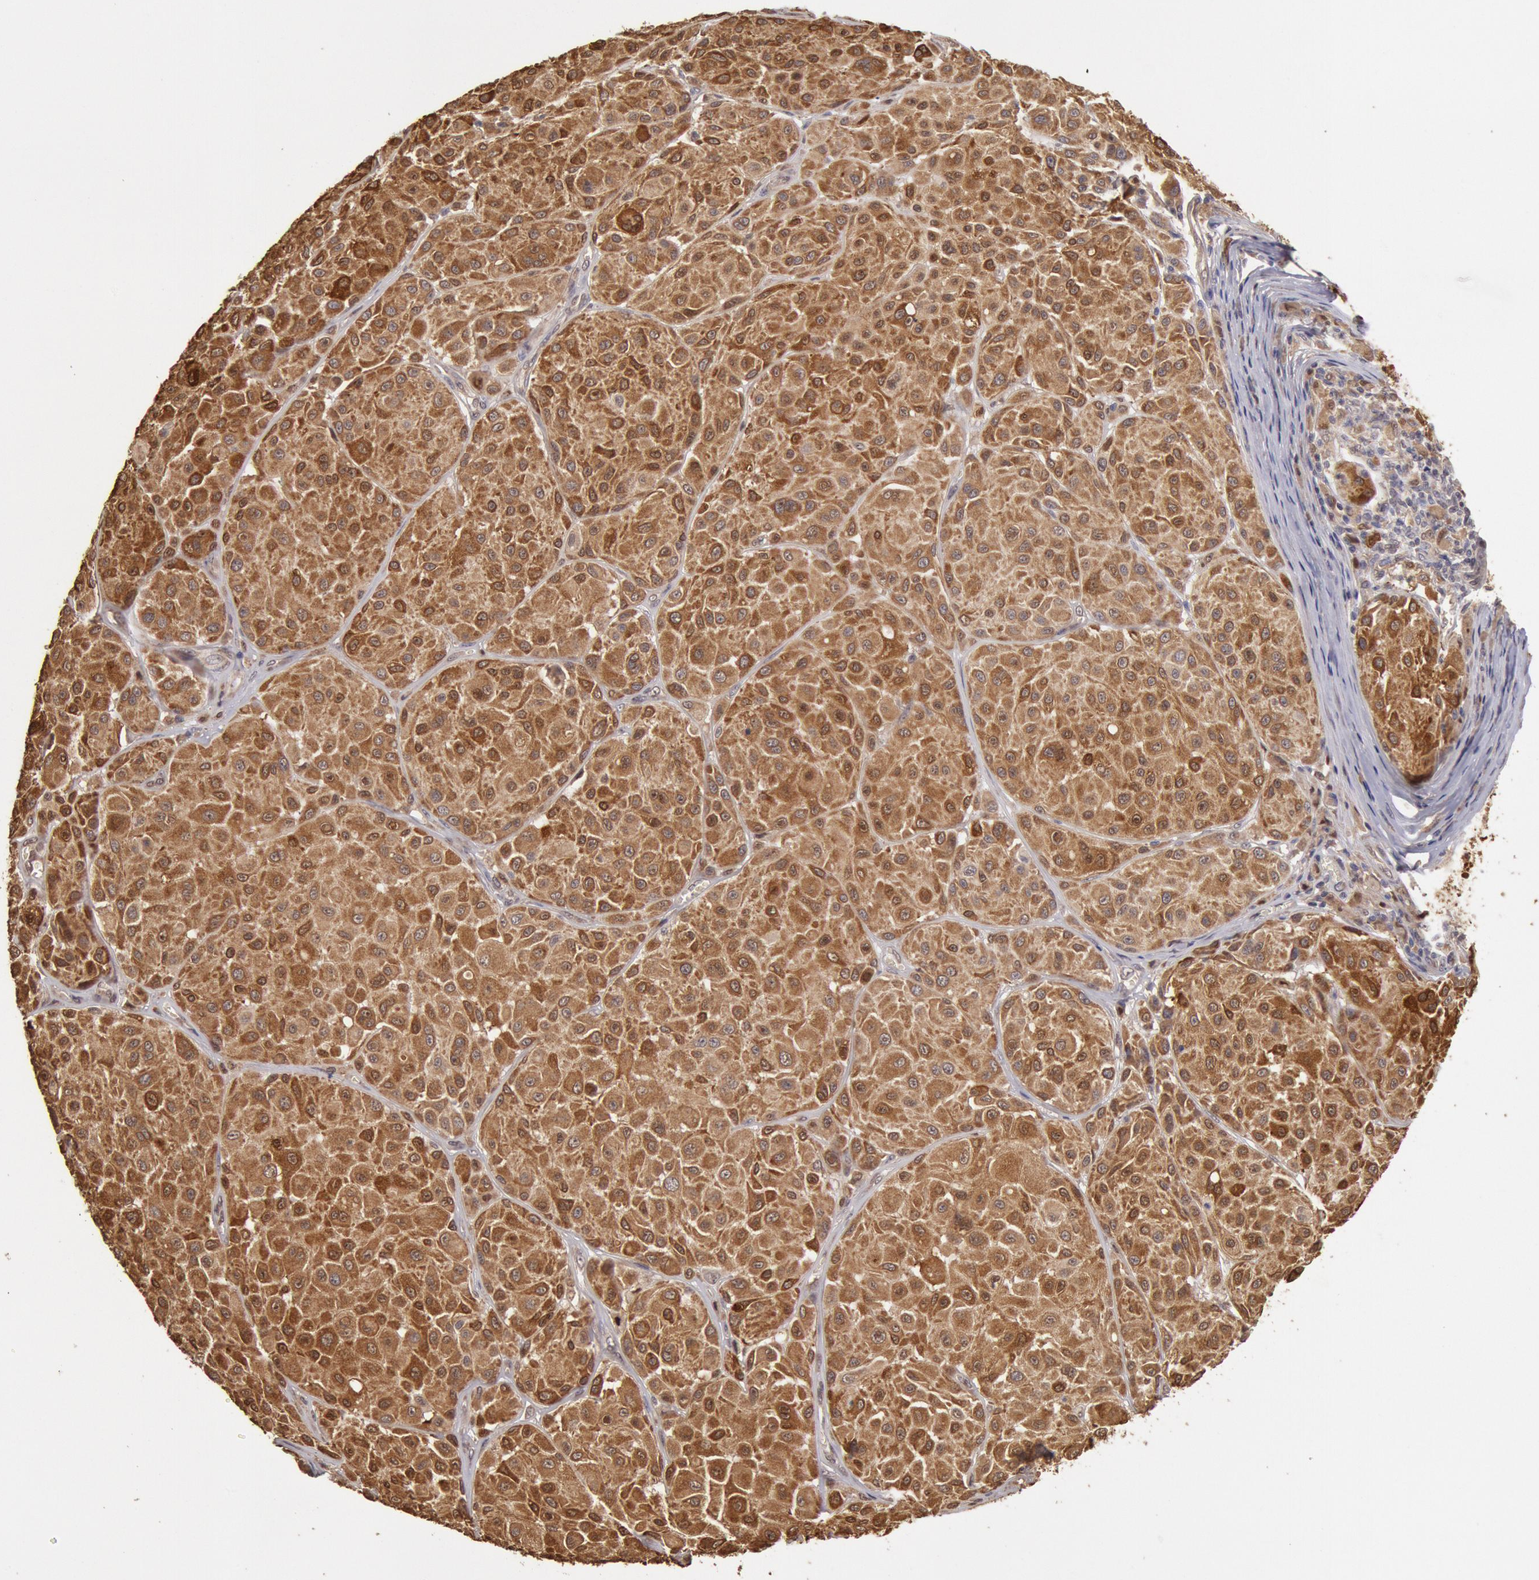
{"staining": {"intensity": "strong", "quantity": ">75%", "location": "cytoplasmic/membranous"}, "tissue": "melanoma", "cell_type": "Tumor cells", "image_type": "cancer", "snomed": [{"axis": "morphology", "description": "Malignant melanoma, NOS"}, {"axis": "topography", "description": "Skin"}], "caption": "Brown immunohistochemical staining in malignant melanoma demonstrates strong cytoplasmic/membranous staining in approximately >75% of tumor cells. (brown staining indicates protein expression, while blue staining denotes nuclei).", "gene": "COMT", "patient": {"sex": "male", "age": 36}}